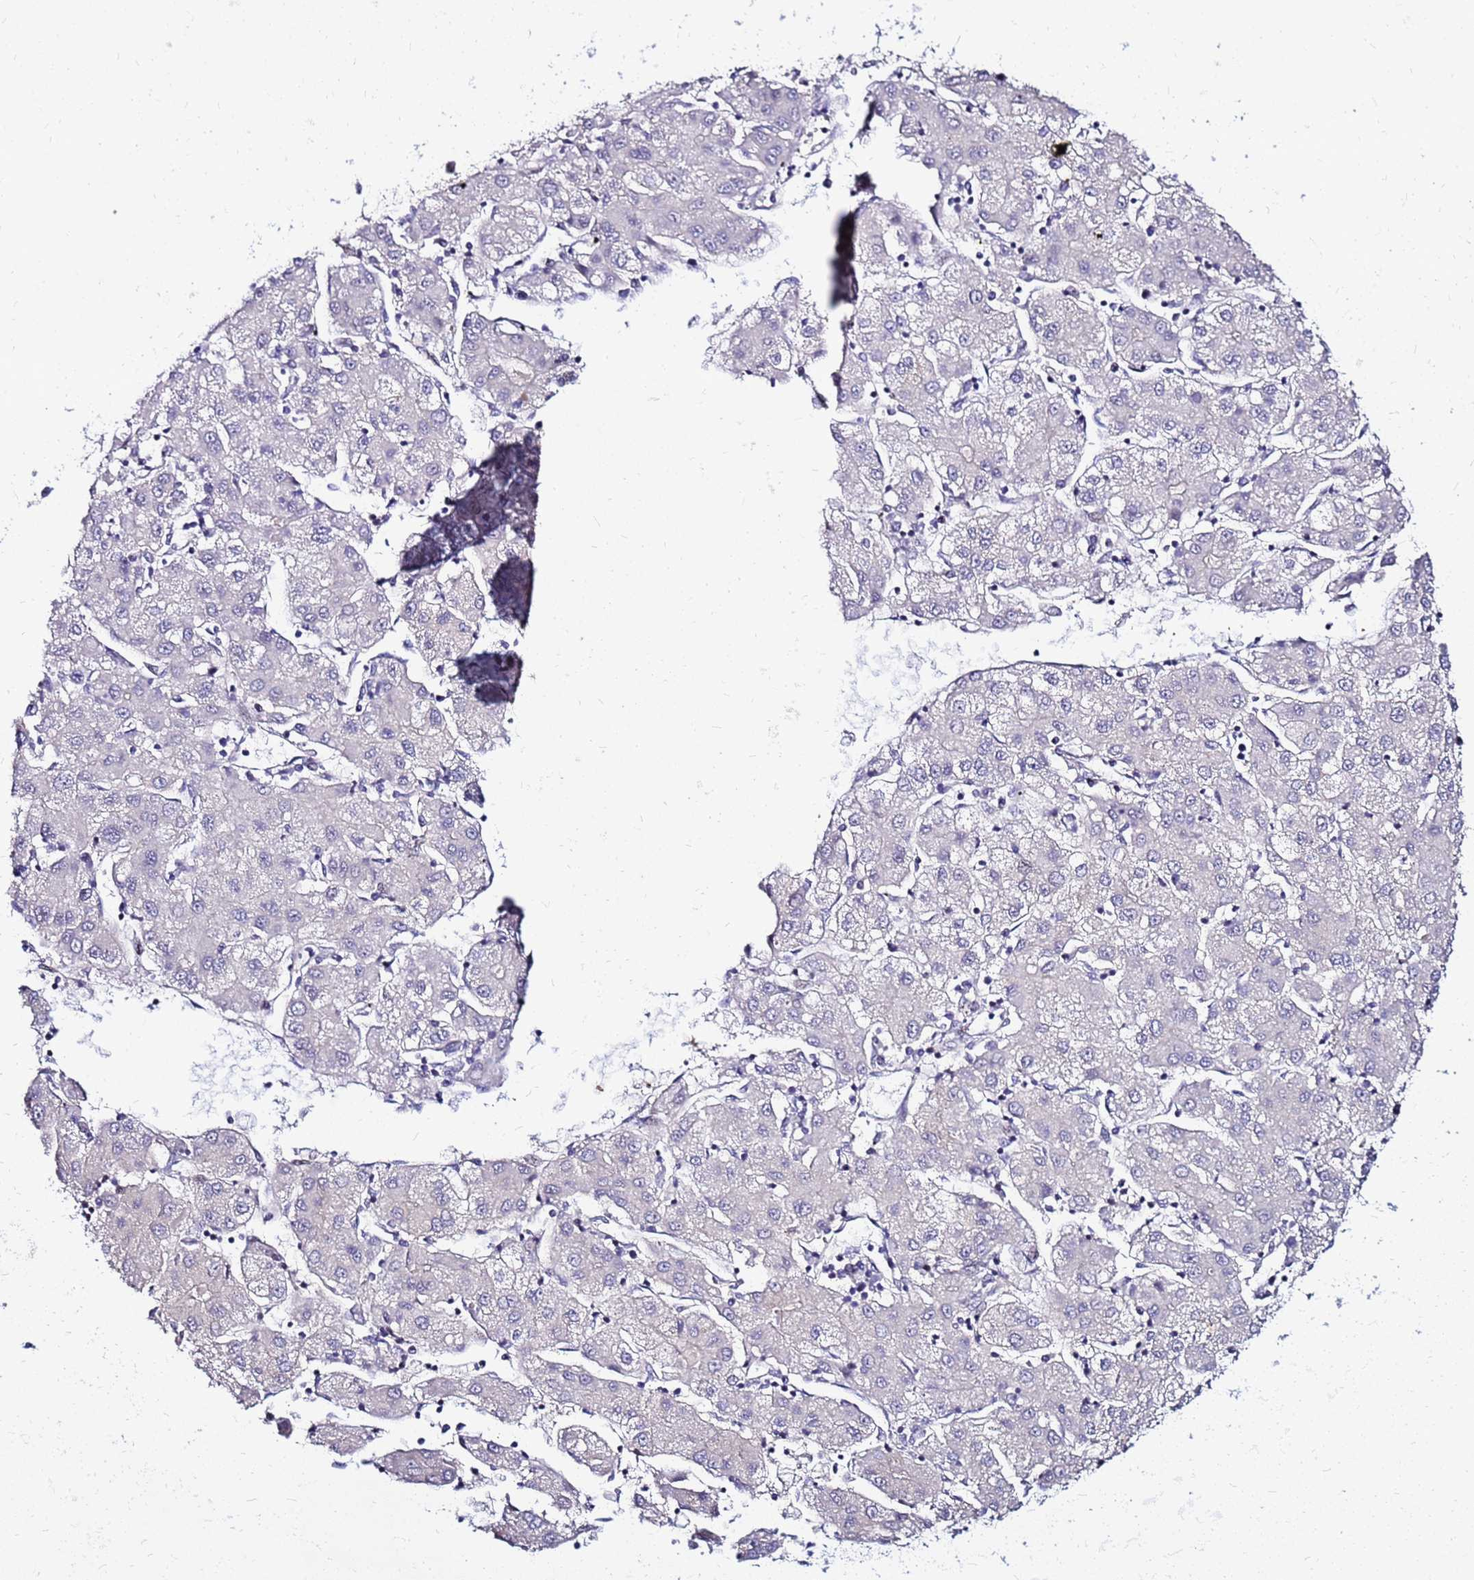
{"staining": {"intensity": "negative", "quantity": "none", "location": "none"}, "tissue": "liver cancer", "cell_type": "Tumor cells", "image_type": "cancer", "snomed": [{"axis": "morphology", "description": "Carcinoma, Hepatocellular, NOS"}, {"axis": "topography", "description": "Liver"}], "caption": "A micrograph of hepatocellular carcinoma (liver) stained for a protein exhibits no brown staining in tumor cells.", "gene": "ARHGEF5", "patient": {"sex": "male", "age": 72}}